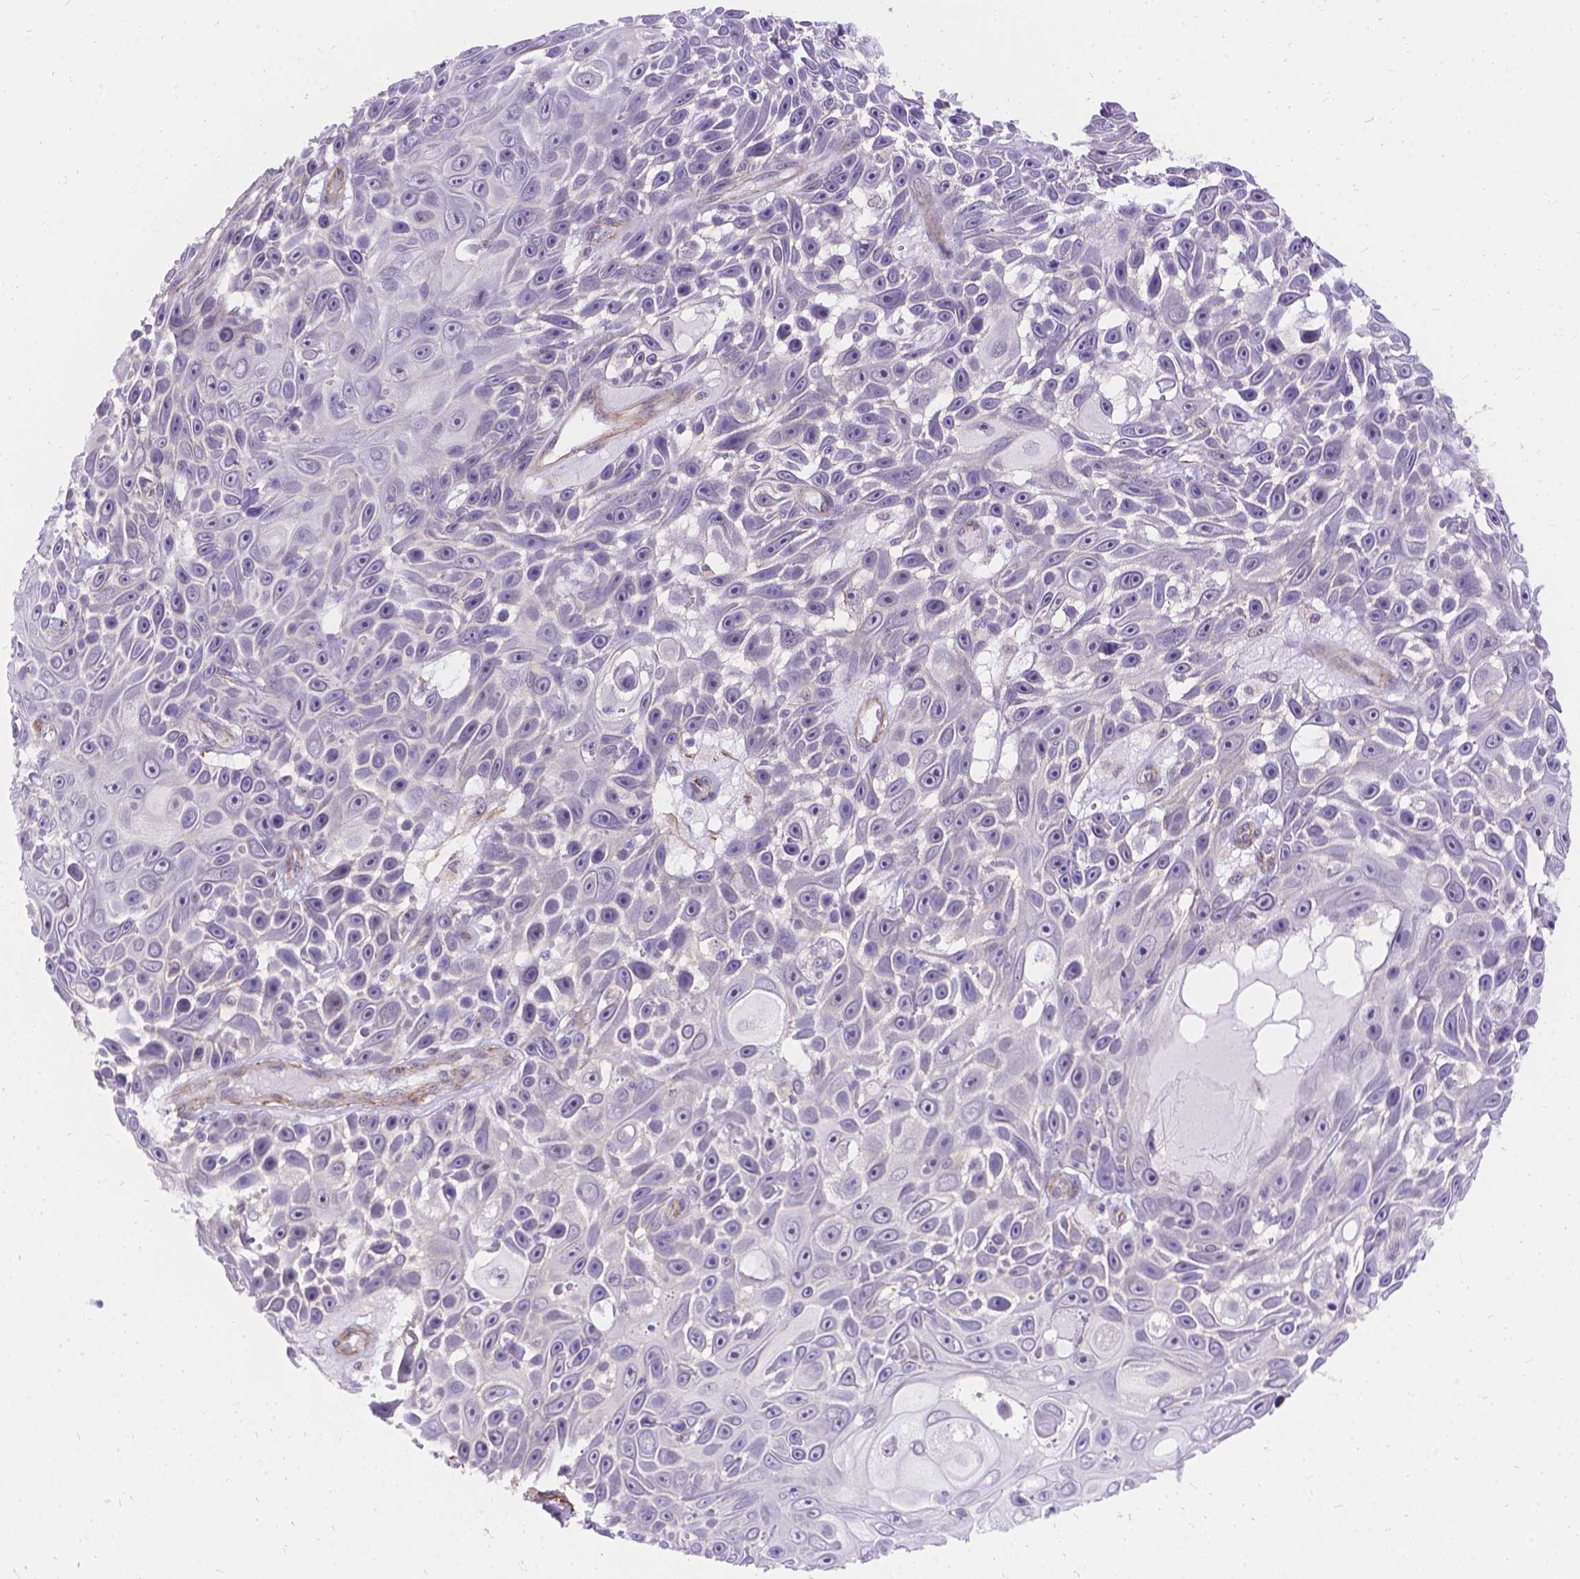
{"staining": {"intensity": "negative", "quantity": "none", "location": "none"}, "tissue": "skin cancer", "cell_type": "Tumor cells", "image_type": "cancer", "snomed": [{"axis": "morphology", "description": "Squamous cell carcinoma, NOS"}, {"axis": "topography", "description": "Skin"}], "caption": "The image demonstrates no staining of tumor cells in skin squamous cell carcinoma.", "gene": "PALS1", "patient": {"sex": "male", "age": 82}}